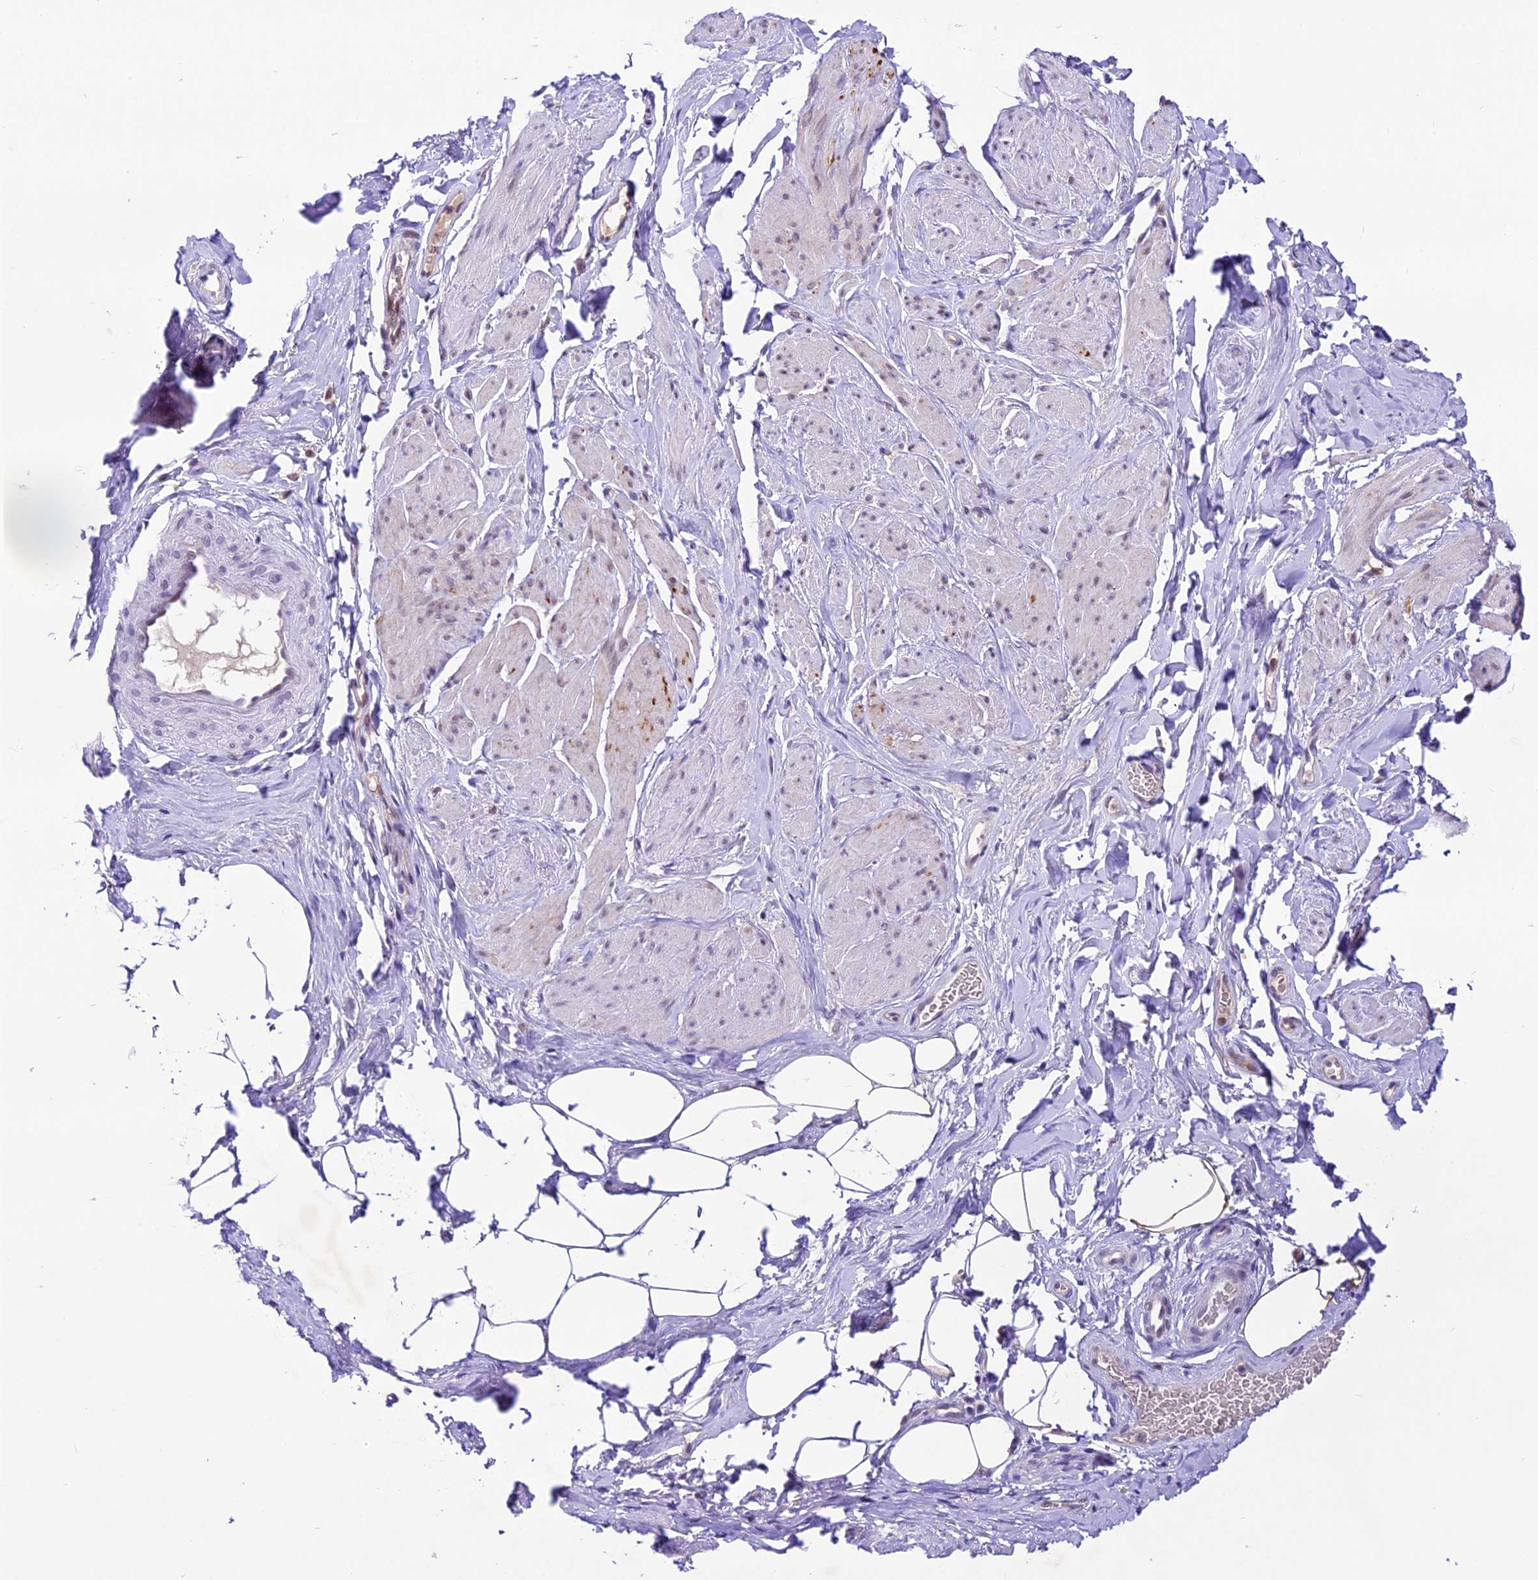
{"staining": {"intensity": "weak", "quantity": "<25%", "location": "nuclear"}, "tissue": "smooth muscle", "cell_type": "Smooth muscle cells", "image_type": "normal", "snomed": [{"axis": "morphology", "description": "Normal tissue, NOS"}, {"axis": "topography", "description": "Smooth muscle"}, {"axis": "topography", "description": "Peripheral nerve tissue"}], "caption": "This is a micrograph of immunohistochemistry (IHC) staining of unremarkable smooth muscle, which shows no staining in smooth muscle cells. (Brightfield microscopy of DAB (3,3'-diaminobenzidine) IHC at high magnification).", "gene": "SHKBP1", "patient": {"sex": "male", "age": 69}}